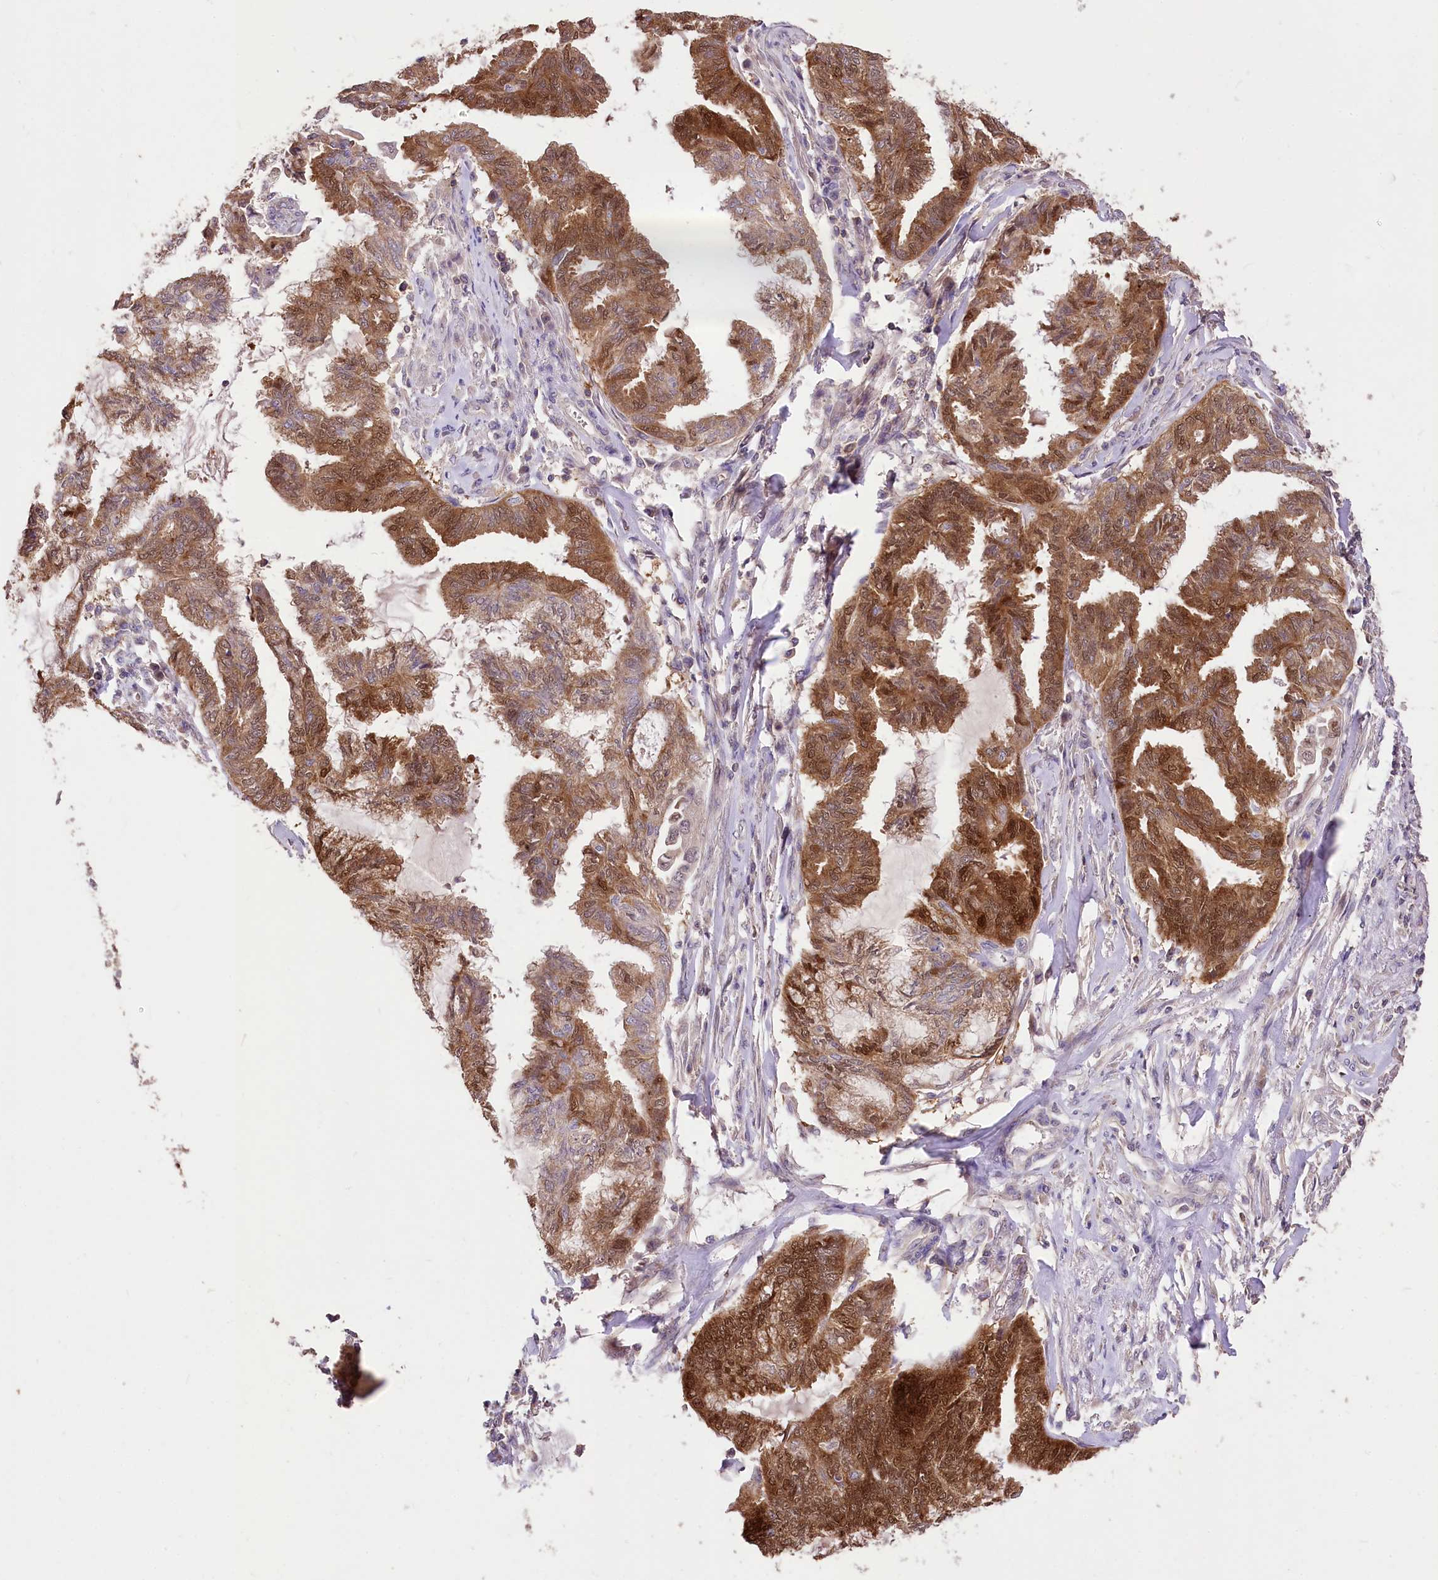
{"staining": {"intensity": "strong", "quantity": "25%-75%", "location": "cytoplasmic/membranous,nuclear"}, "tissue": "endometrial cancer", "cell_type": "Tumor cells", "image_type": "cancer", "snomed": [{"axis": "morphology", "description": "Adenocarcinoma, NOS"}, {"axis": "topography", "description": "Endometrium"}], "caption": "Protein staining of adenocarcinoma (endometrial) tissue reveals strong cytoplasmic/membranous and nuclear expression in approximately 25%-75% of tumor cells.", "gene": "SERGEF", "patient": {"sex": "female", "age": 86}}